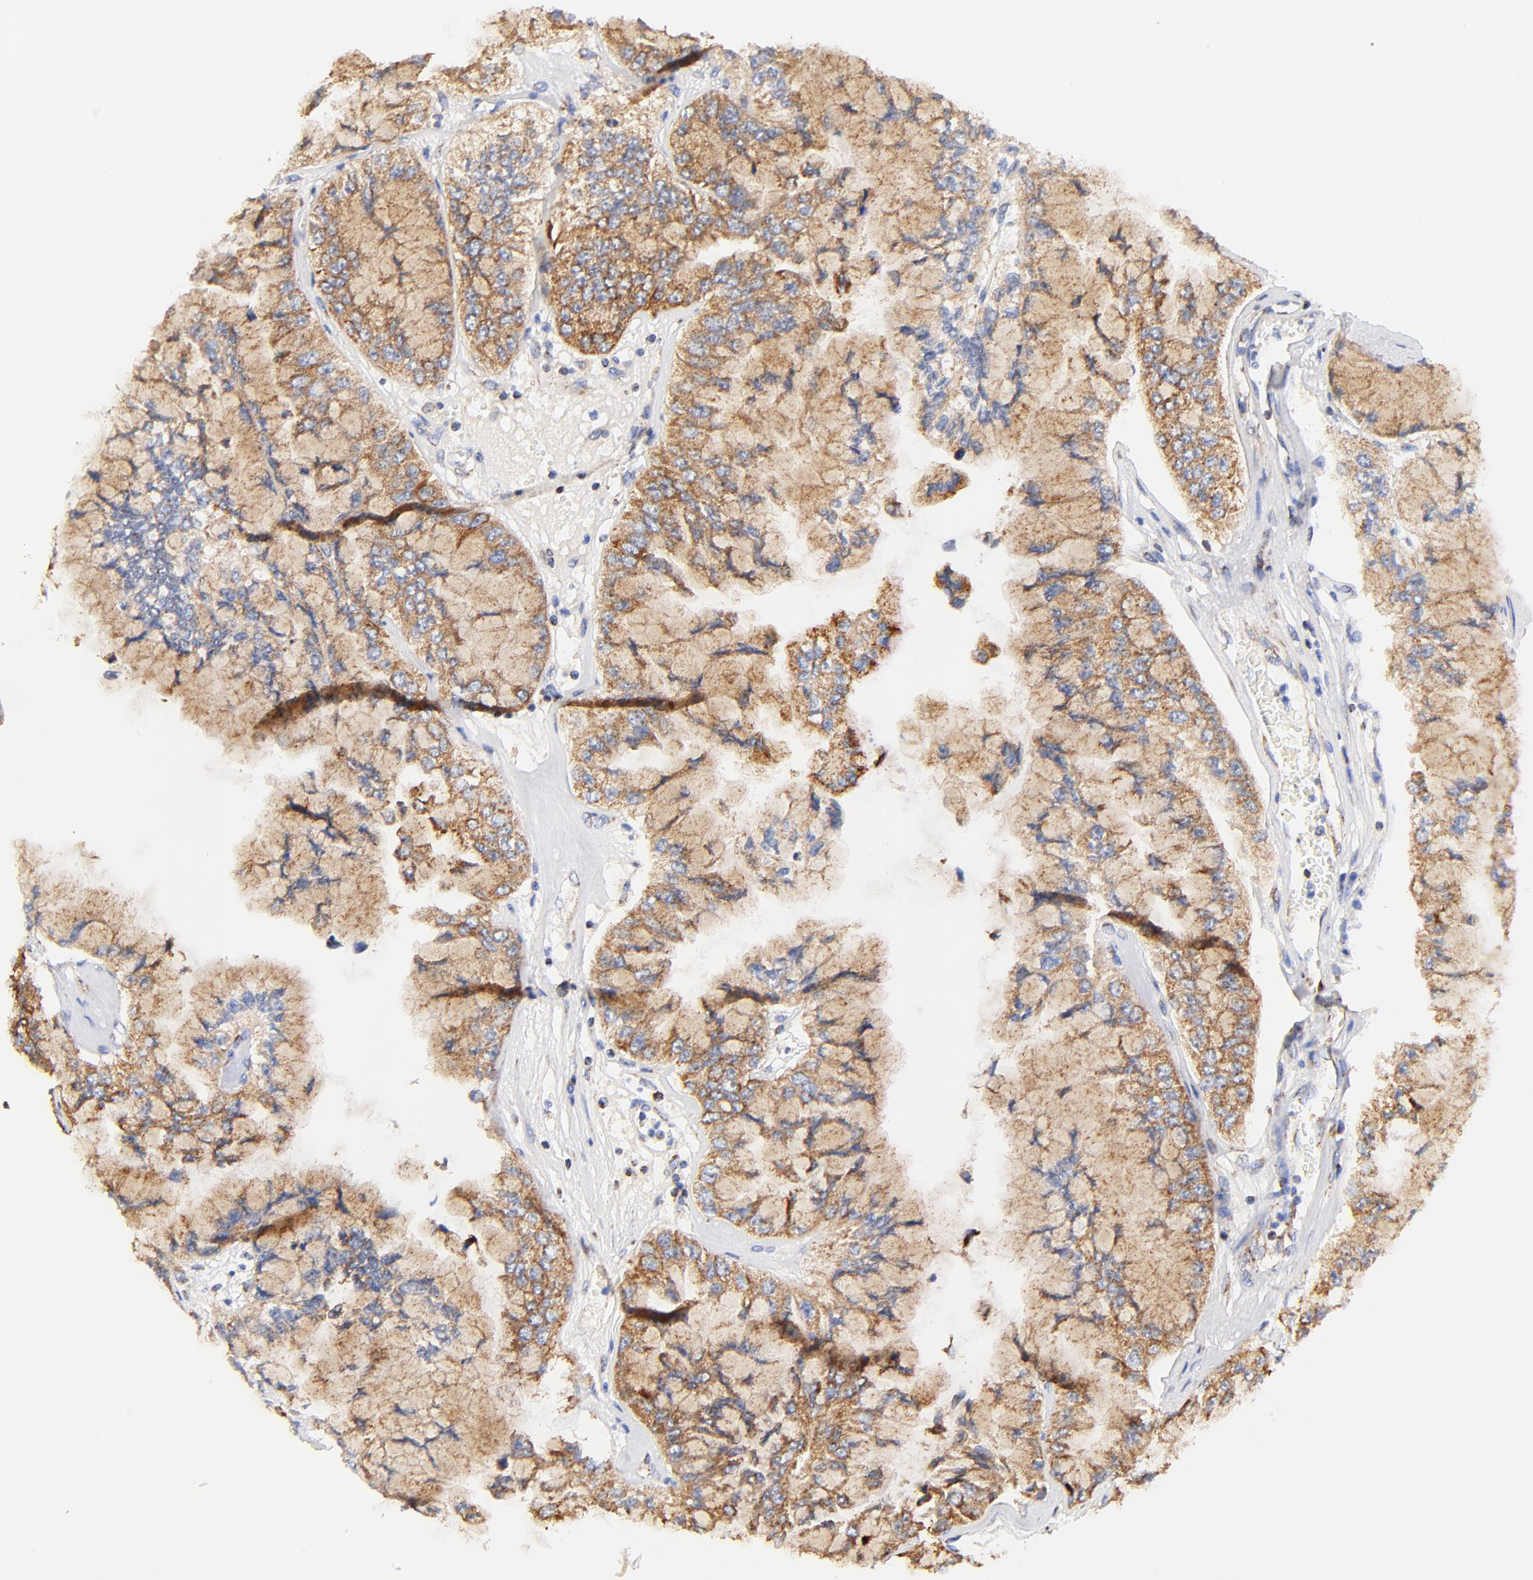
{"staining": {"intensity": "moderate", "quantity": ">75%", "location": "cytoplasmic/membranous"}, "tissue": "liver cancer", "cell_type": "Tumor cells", "image_type": "cancer", "snomed": [{"axis": "morphology", "description": "Cholangiocarcinoma"}, {"axis": "topography", "description": "Liver"}], "caption": "The histopathology image reveals staining of cholangiocarcinoma (liver), revealing moderate cytoplasmic/membranous protein expression (brown color) within tumor cells. Using DAB (3,3'-diaminobenzidine) (brown) and hematoxylin (blue) stains, captured at high magnification using brightfield microscopy.", "gene": "ATP5F1D", "patient": {"sex": "female", "age": 79}}